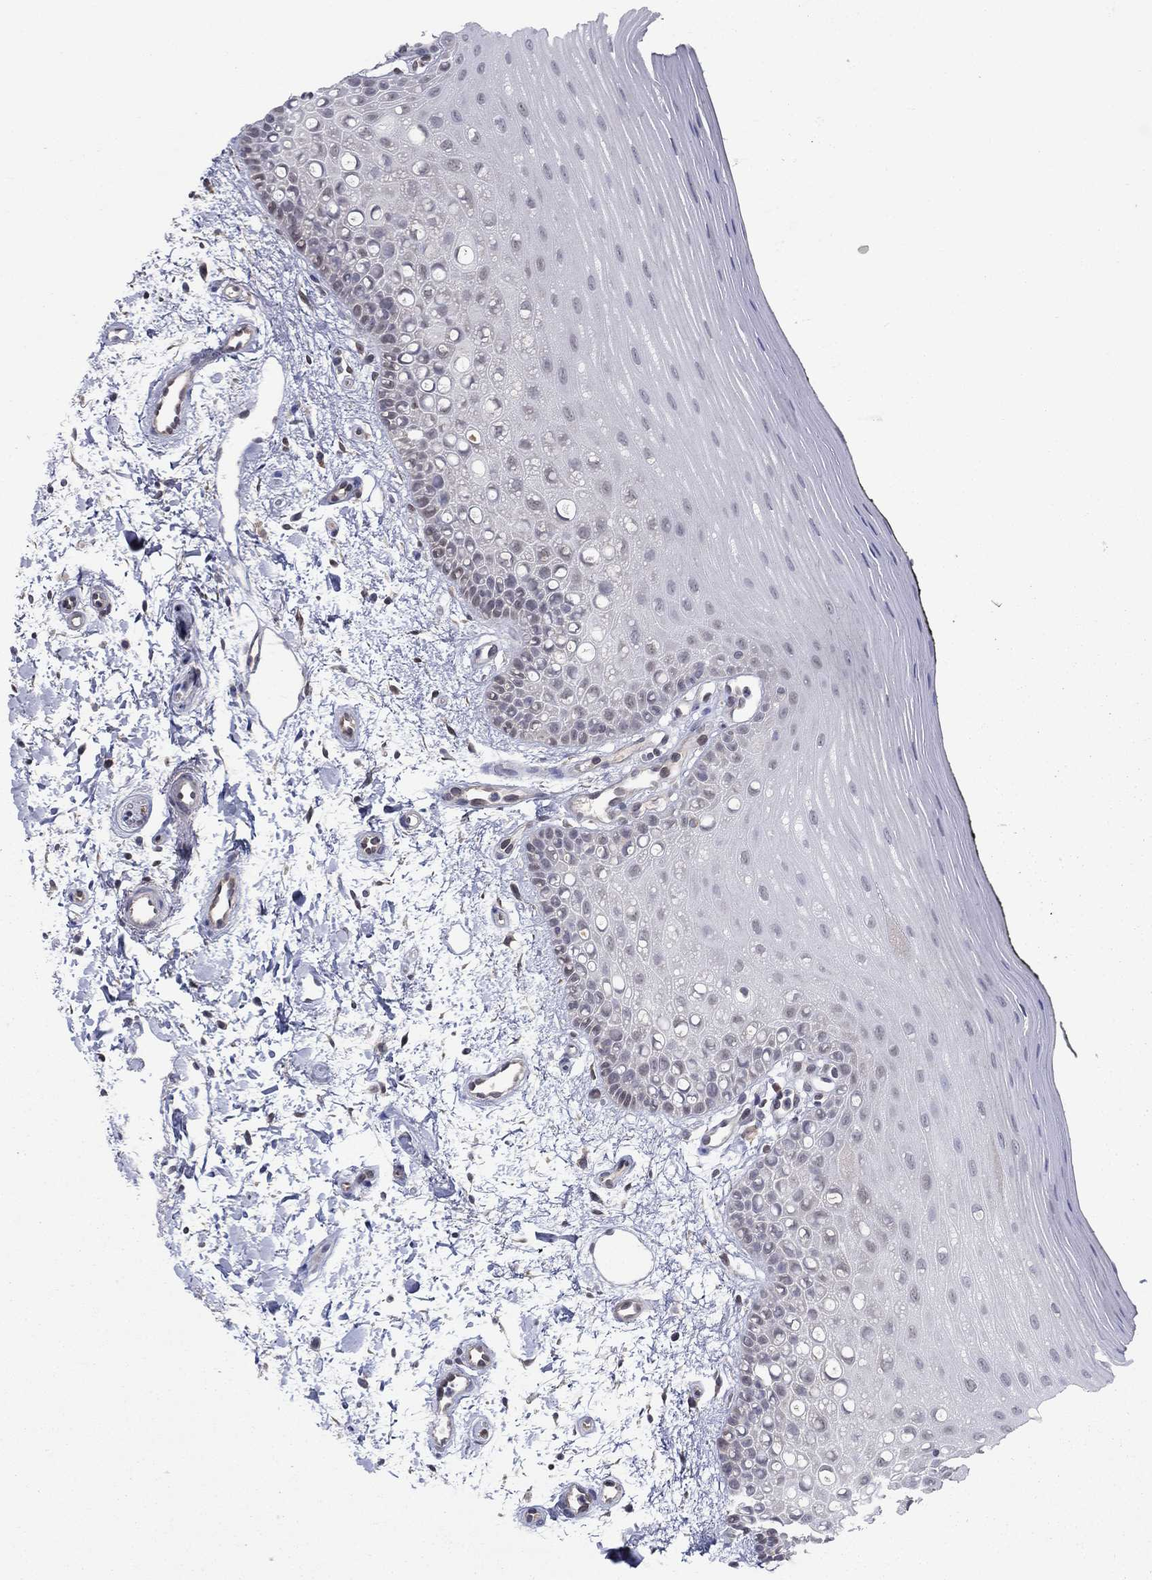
{"staining": {"intensity": "negative", "quantity": "none", "location": "none"}, "tissue": "oral mucosa", "cell_type": "Squamous epithelial cells", "image_type": "normal", "snomed": [{"axis": "morphology", "description": "Normal tissue, NOS"}, {"axis": "topography", "description": "Oral tissue"}], "caption": "This is an immunohistochemistry histopathology image of benign oral mucosa. There is no expression in squamous epithelial cells.", "gene": "GRHPR", "patient": {"sex": "female", "age": 78}}